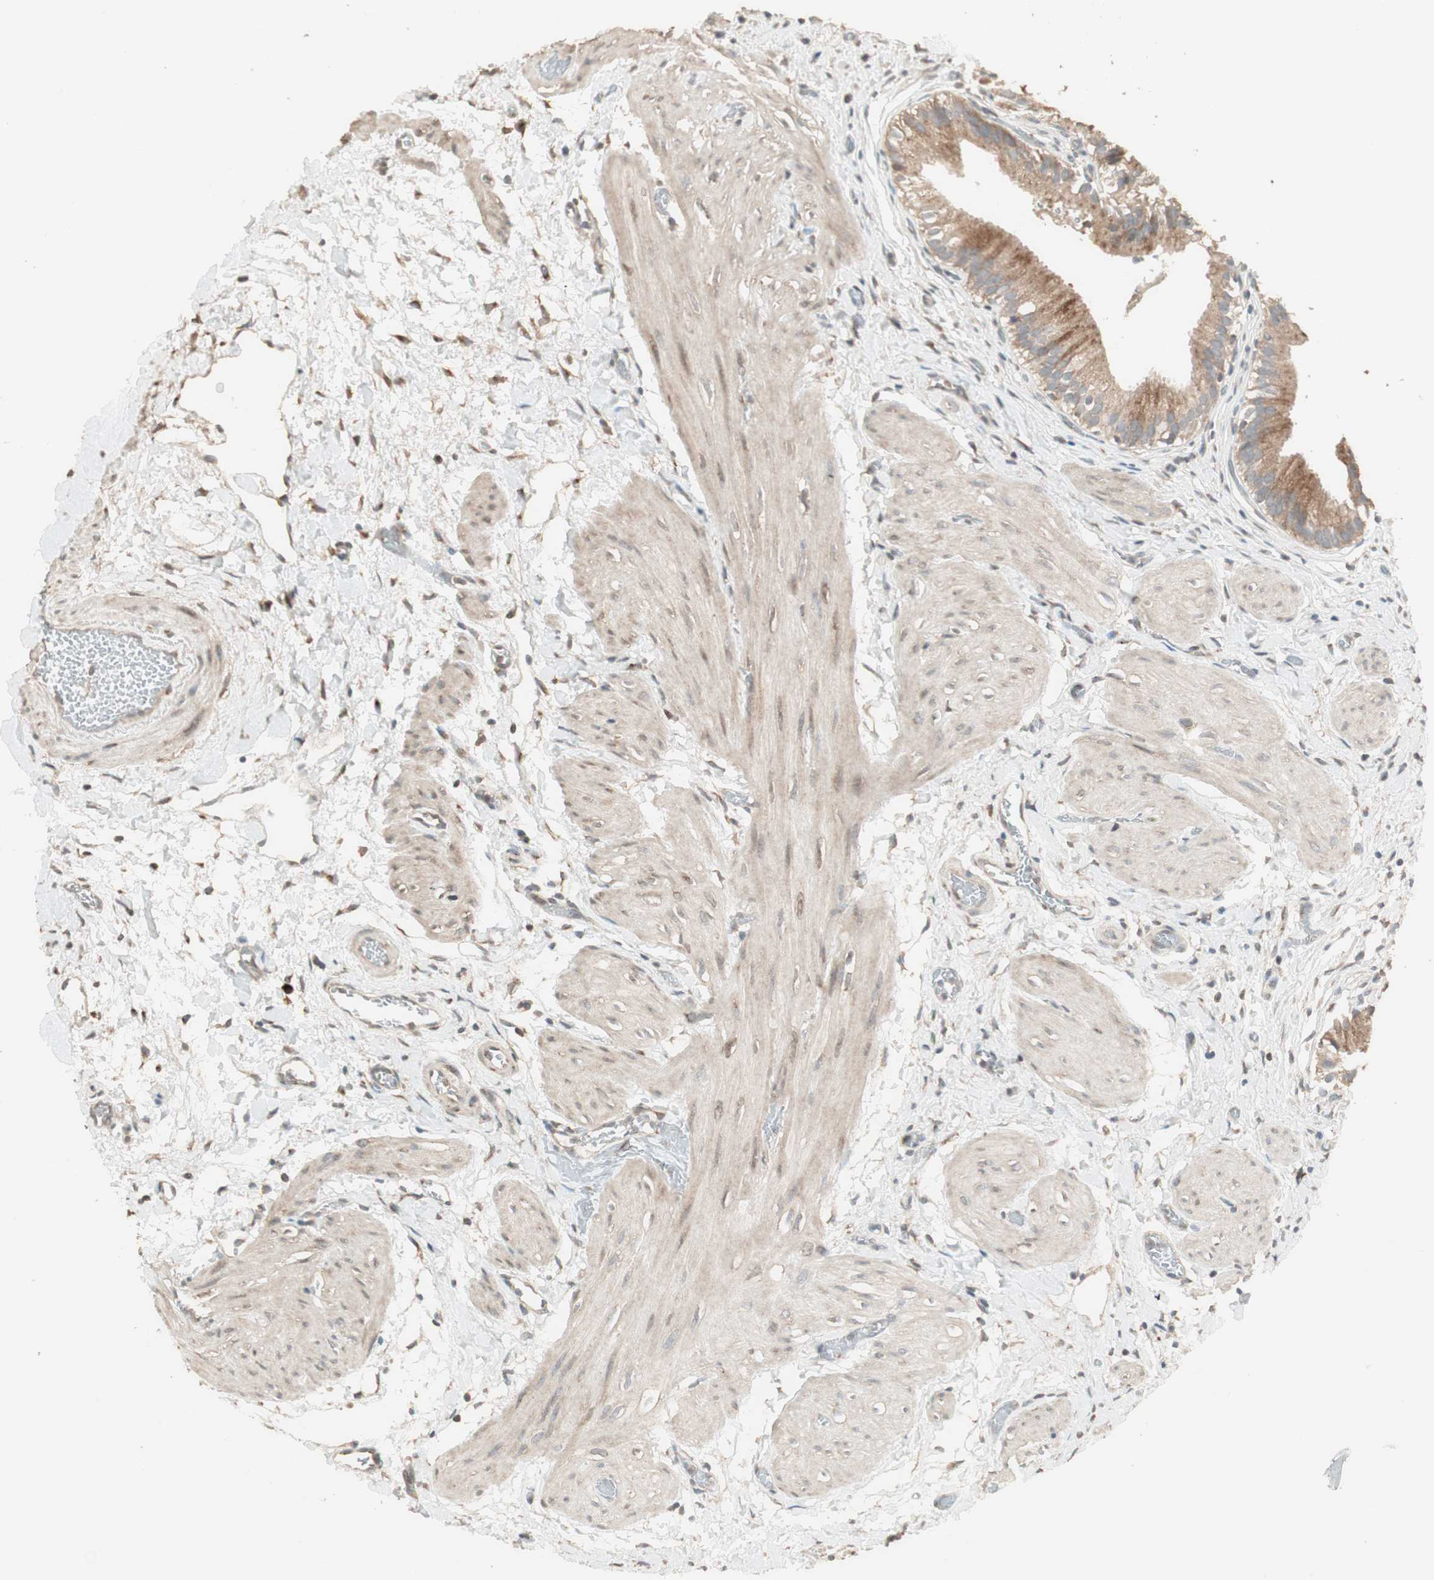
{"staining": {"intensity": "moderate", "quantity": ">75%", "location": "cytoplasmic/membranous"}, "tissue": "gallbladder", "cell_type": "Glandular cells", "image_type": "normal", "snomed": [{"axis": "morphology", "description": "Normal tissue, NOS"}, {"axis": "topography", "description": "Gallbladder"}], "caption": "Immunohistochemical staining of unremarkable human gallbladder exhibits >75% levels of moderate cytoplasmic/membranous protein staining in approximately >75% of glandular cells.", "gene": "RARRES1", "patient": {"sex": "male", "age": 65}}